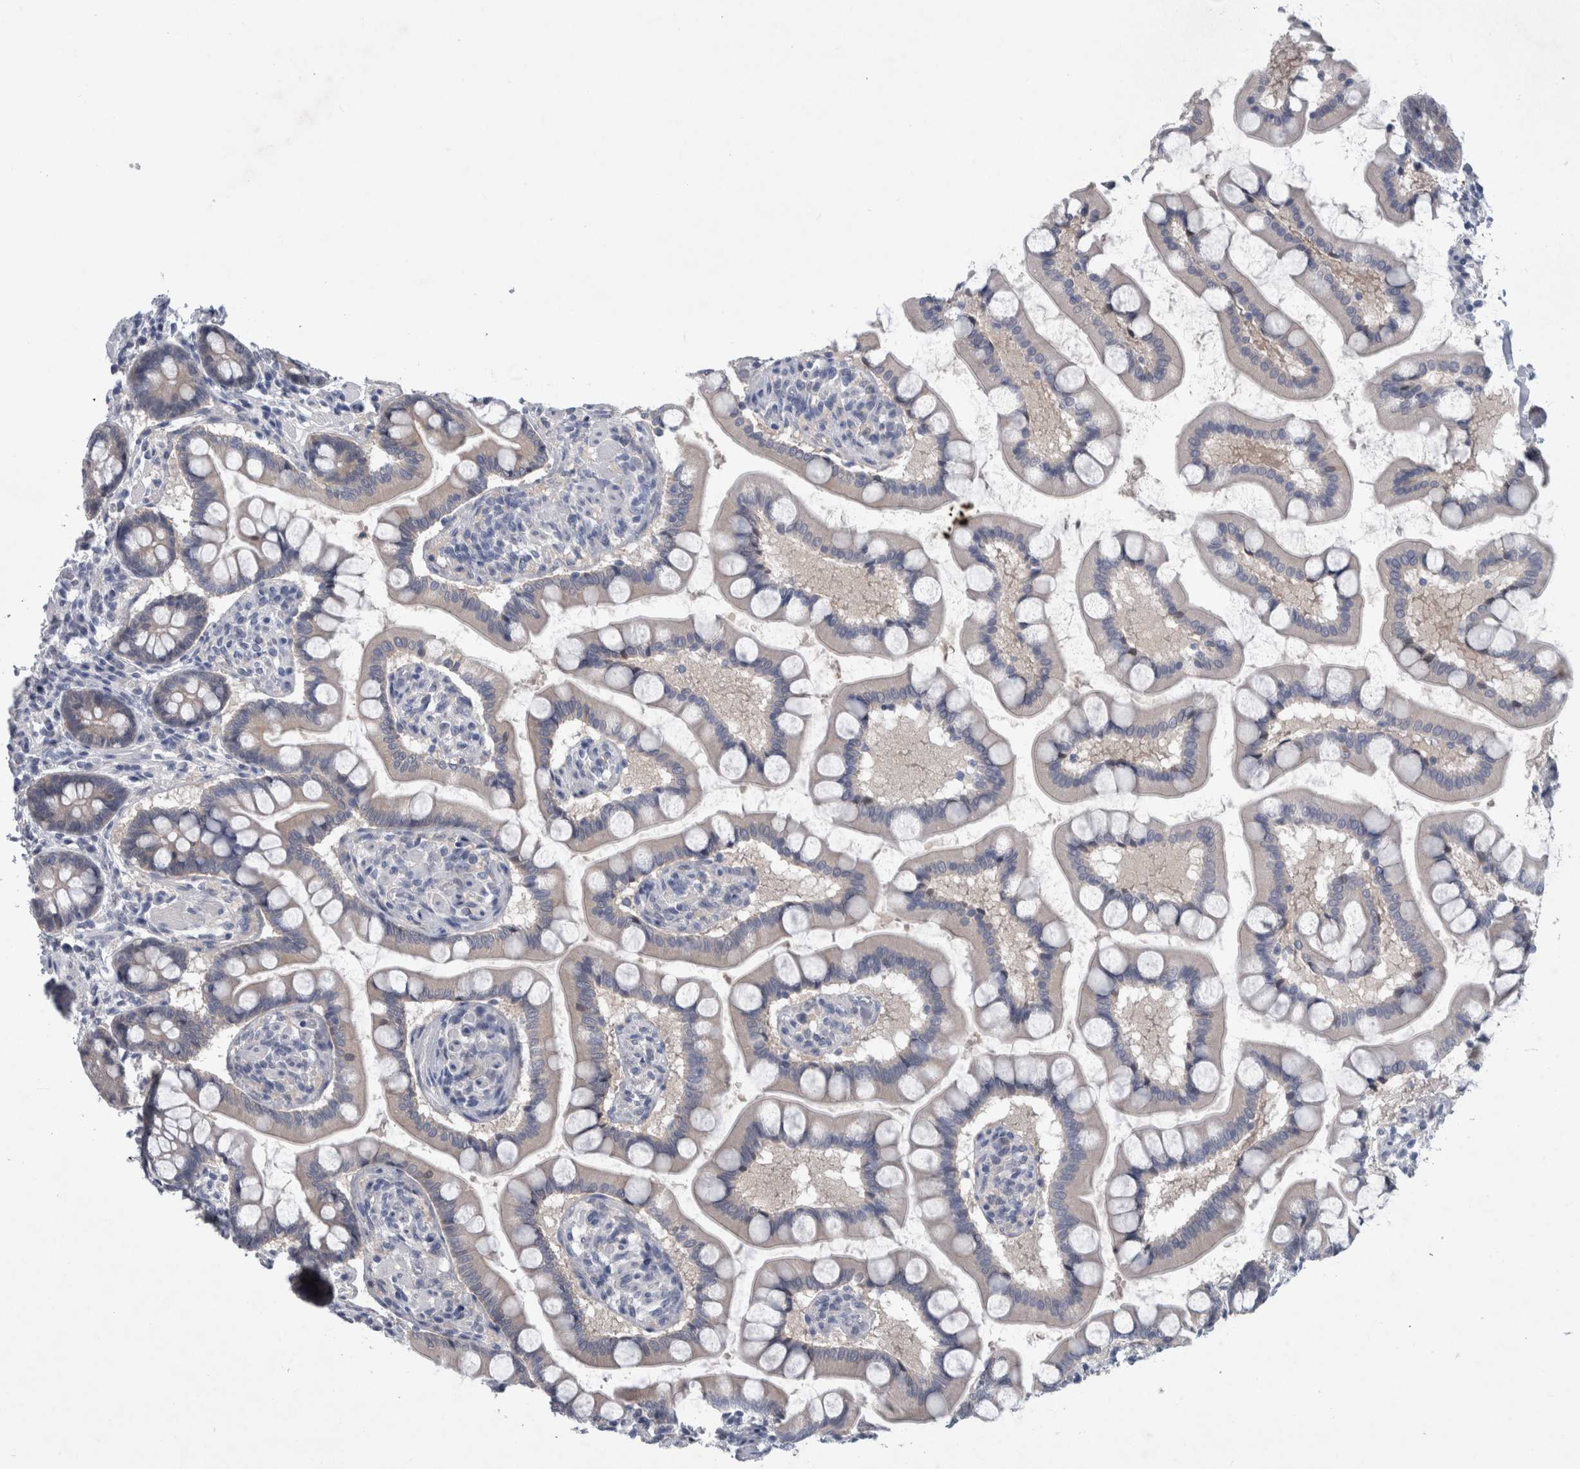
{"staining": {"intensity": "weak", "quantity": "<25%", "location": "cytoplasmic/membranous"}, "tissue": "small intestine", "cell_type": "Glandular cells", "image_type": "normal", "snomed": [{"axis": "morphology", "description": "Normal tissue, NOS"}, {"axis": "topography", "description": "Small intestine"}], "caption": "There is no significant staining in glandular cells of small intestine. (Brightfield microscopy of DAB (3,3'-diaminobenzidine) IHC at high magnification).", "gene": "FAM83H", "patient": {"sex": "male", "age": 41}}